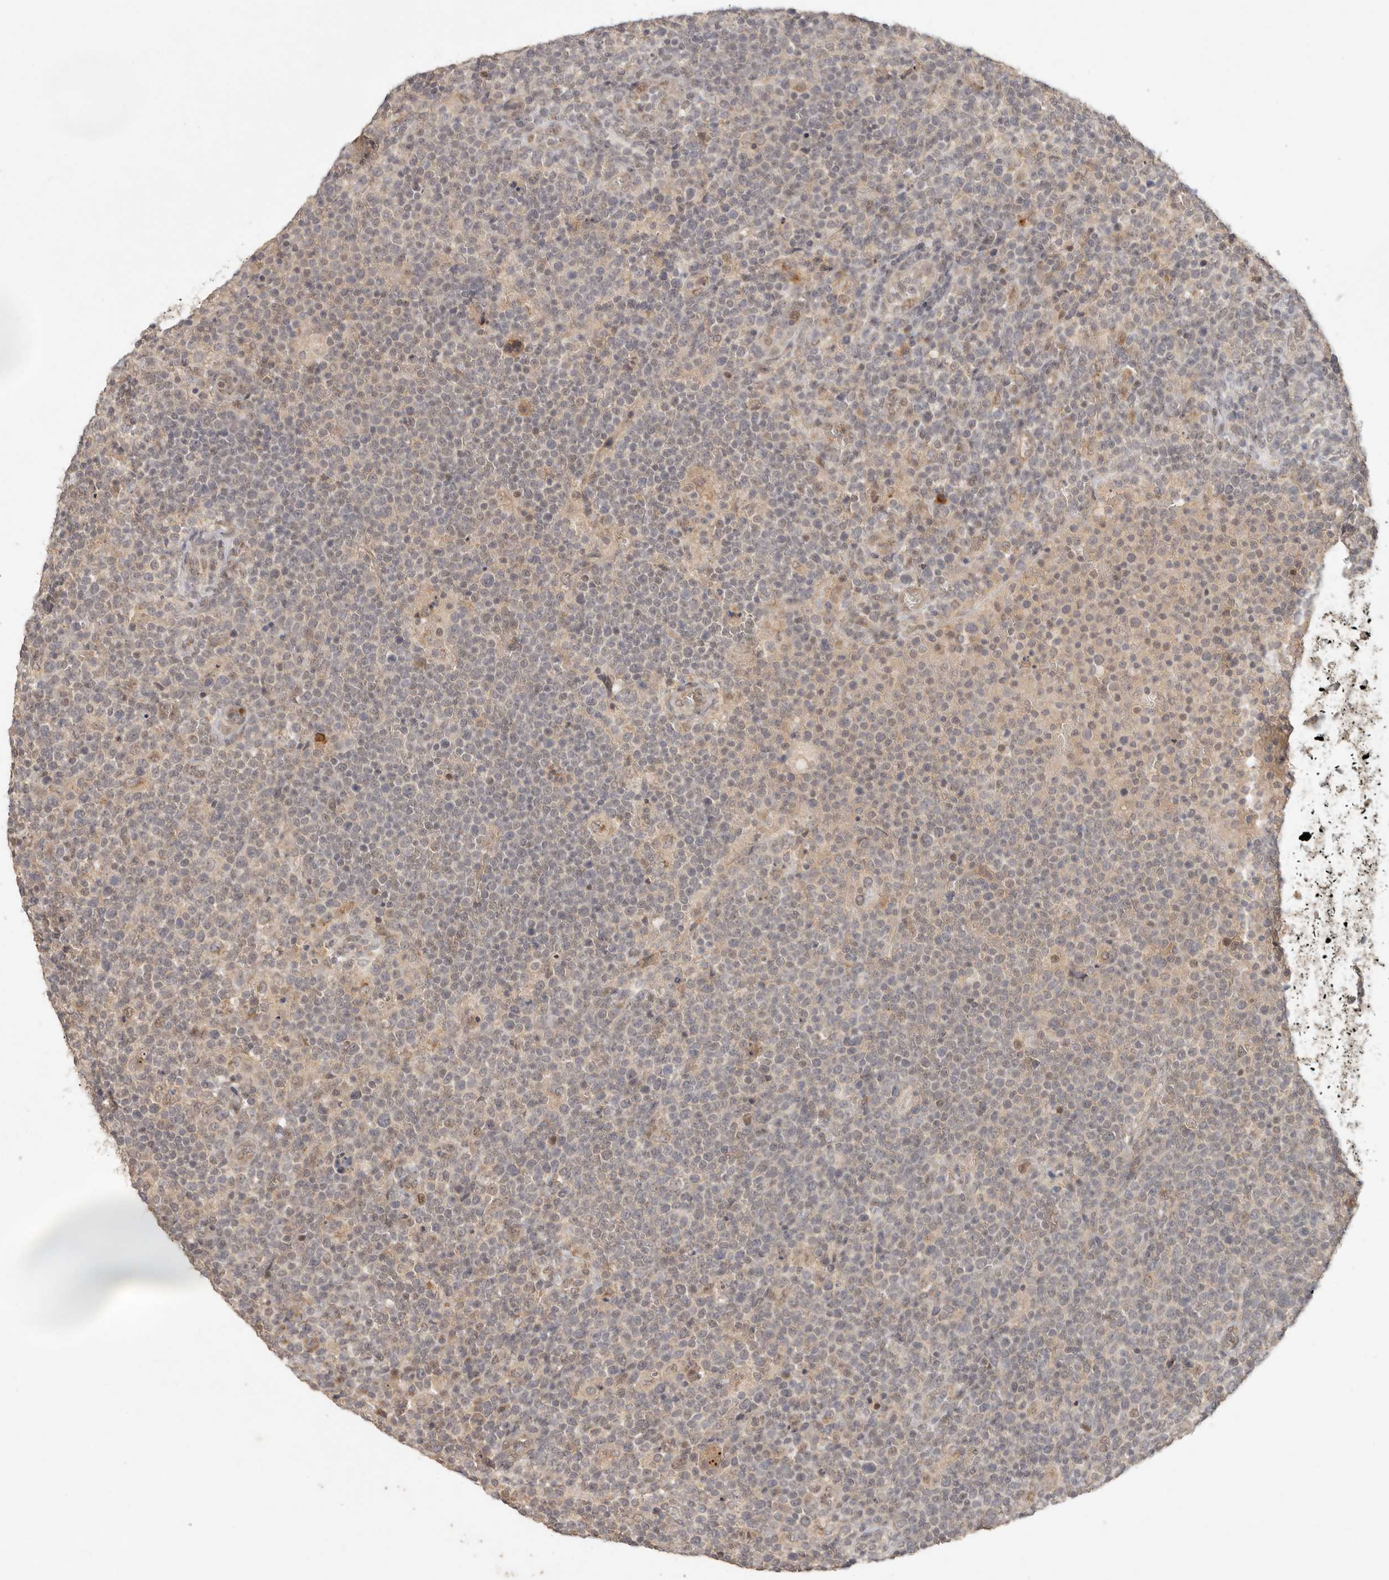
{"staining": {"intensity": "negative", "quantity": "none", "location": "none"}, "tissue": "lymphoma", "cell_type": "Tumor cells", "image_type": "cancer", "snomed": [{"axis": "morphology", "description": "Malignant lymphoma, non-Hodgkin's type, High grade"}, {"axis": "topography", "description": "Lymph node"}], "caption": "This is an IHC image of human lymphoma. There is no staining in tumor cells.", "gene": "LRRC75A", "patient": {"sex": "male", "age": 61}}